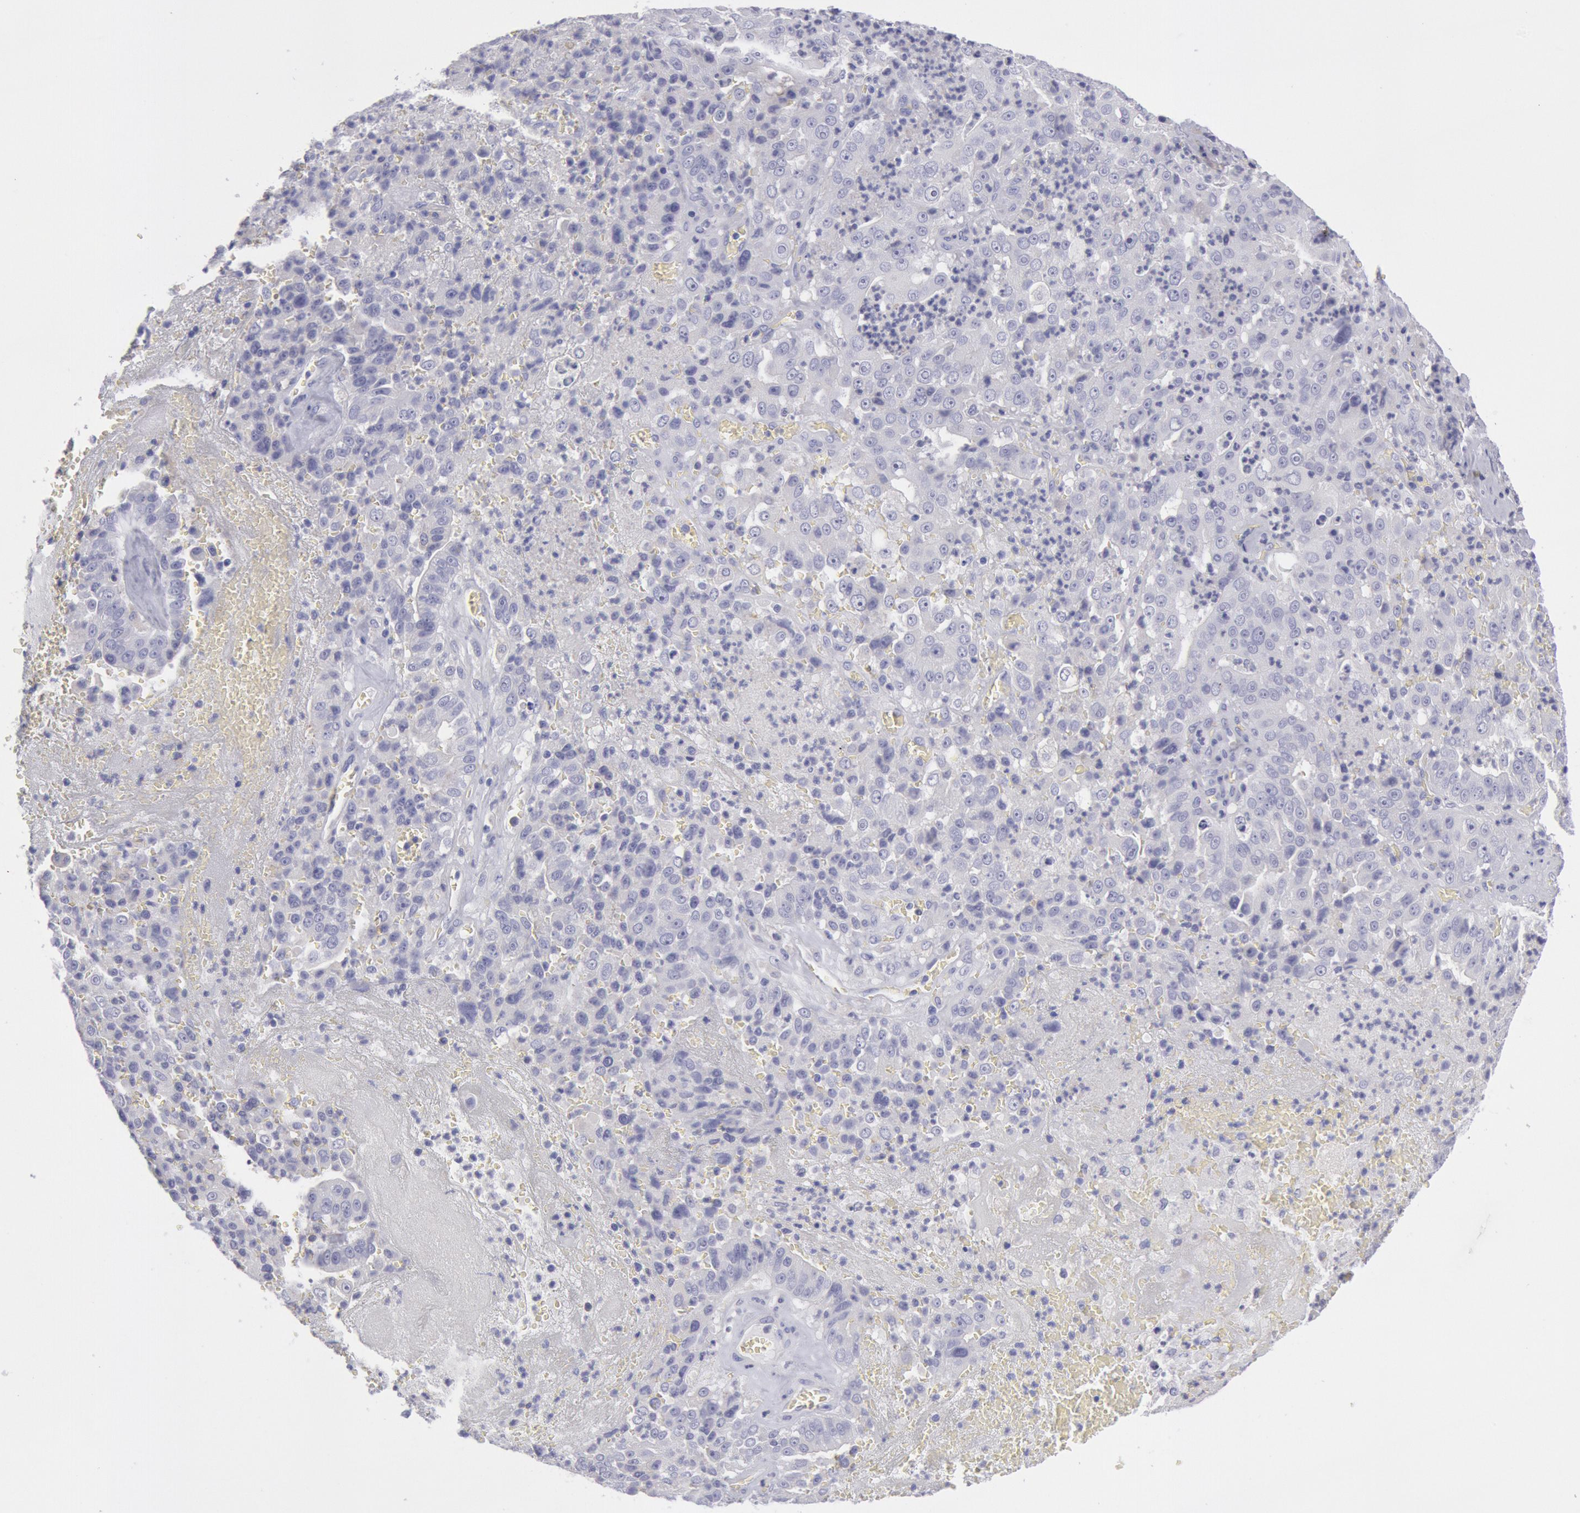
{"staining": {"intensity": "negative", "quantity": "none", "location": "none"}, "tissue": "liver cancer", "cell_type": "Tumor cells", "image_type": "cancer", "snomed": [{"axis": "morphology", "description": "Cholangiocarcinoma"}, {"axis": "topography", "description": "Liver"}], "caption": "DAB (3,3'-diaminobenzidine) immunohistochemical staining of human cholangiocarcinoma (liver) exhibits no significant staining in tumor cells. (DAB (3,3'-diaminobenzidine) immunohistochemistry (IHC) with hematoxylin counter stain).", "gene": "MYH7", "patient": {"sex": "female", "age": 79}}